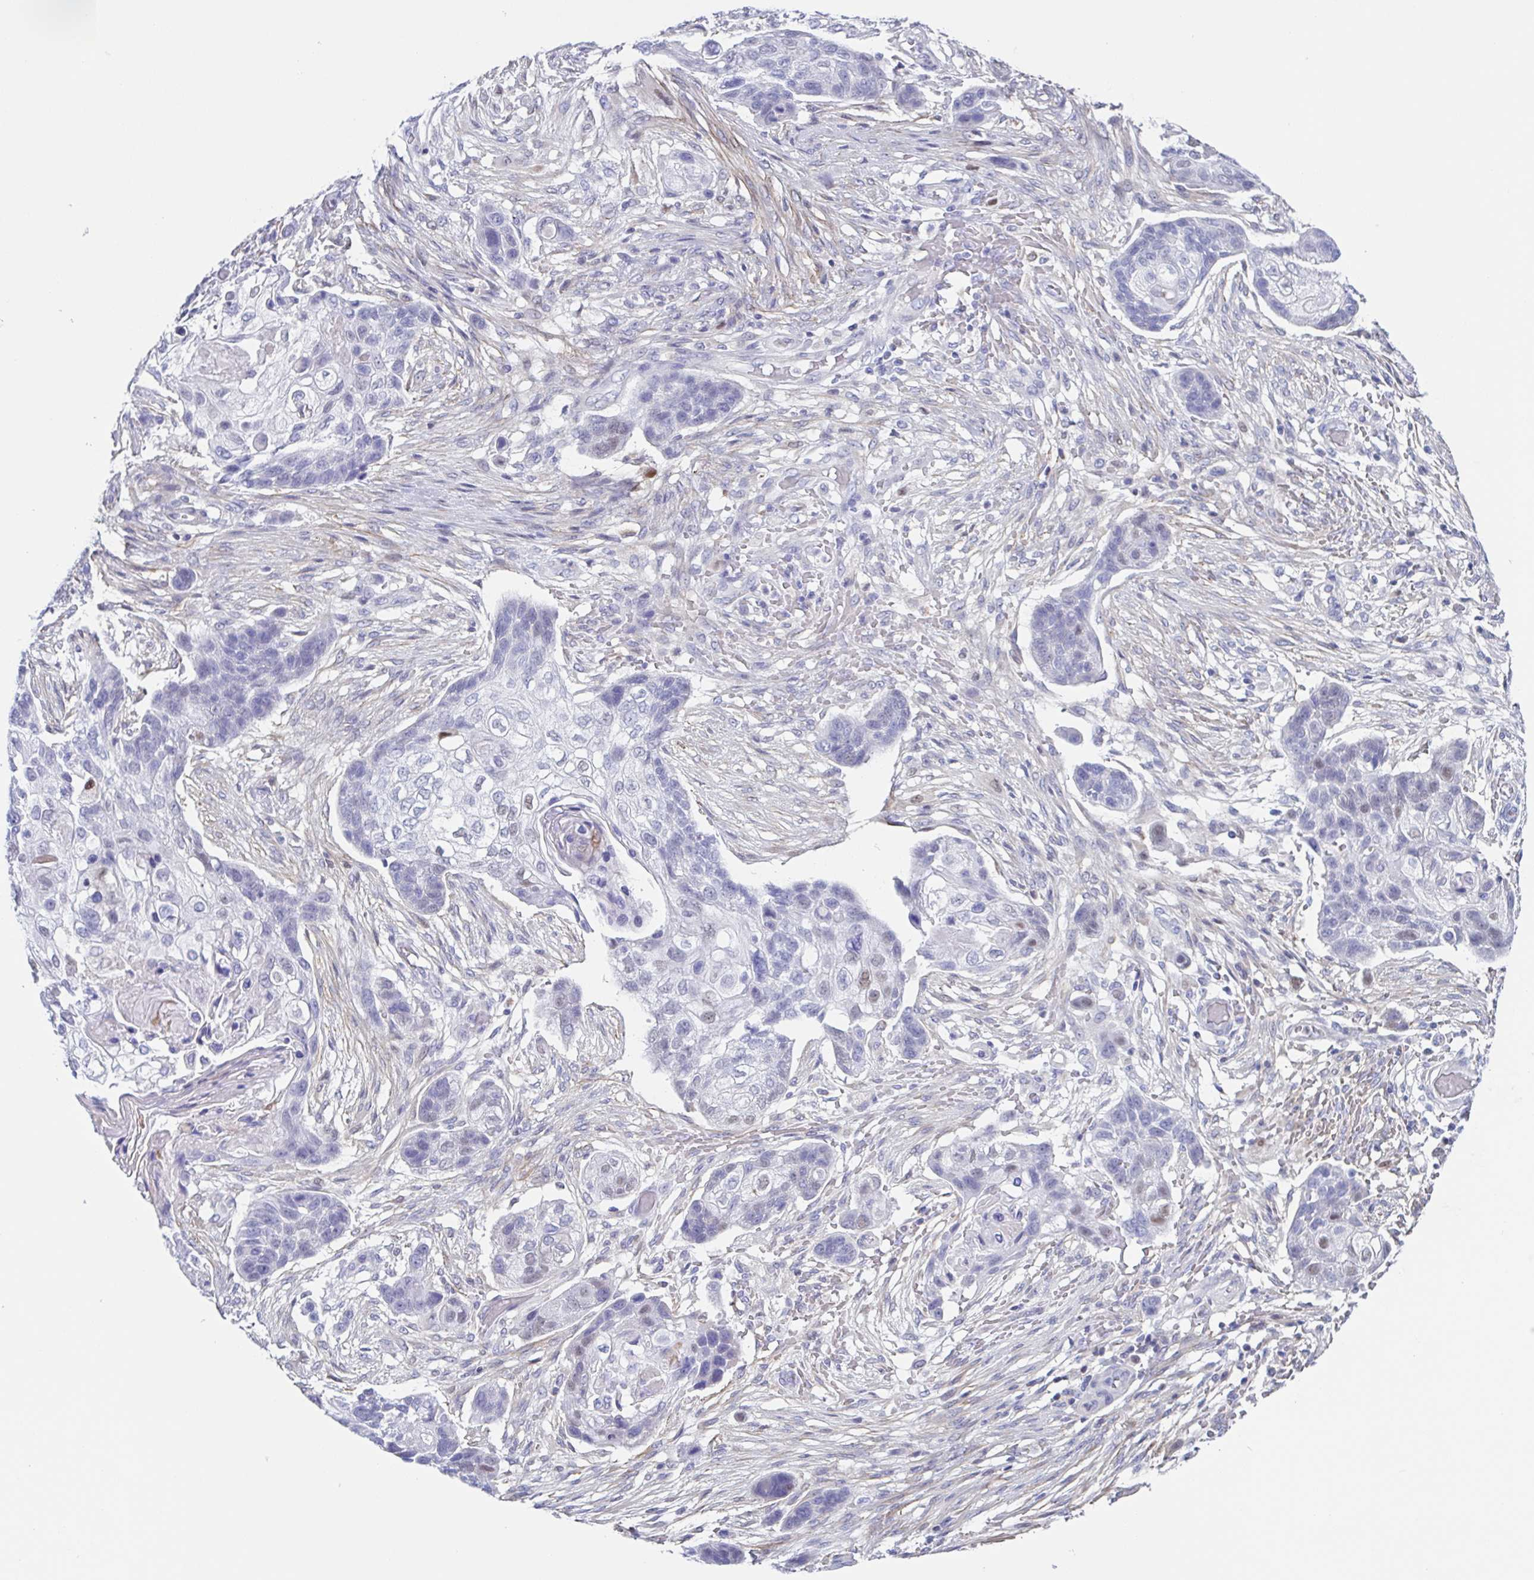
{"staining": {"intensity": "negative", "quantity": "none", "location": "none"}, "tissue": "lung cancer", "cell_type": "Tumor cells", "image_type": "cancer", "snomed": [{"axis": "morphology", "description": "Squamous cell carcinoma, NOS"}, {"axis": "topography", "description": "Lung"}], "caption": "A micrograph of human lung squamous cell carcinoma is negative for staining in tumor cells. (Brightfield microscopy of DAB (3,3'-diaminobenzidine) immunohistochemistry at high magnification).", "gene": "PBOV1", "patient": {"sex": "male", "age": 69}}